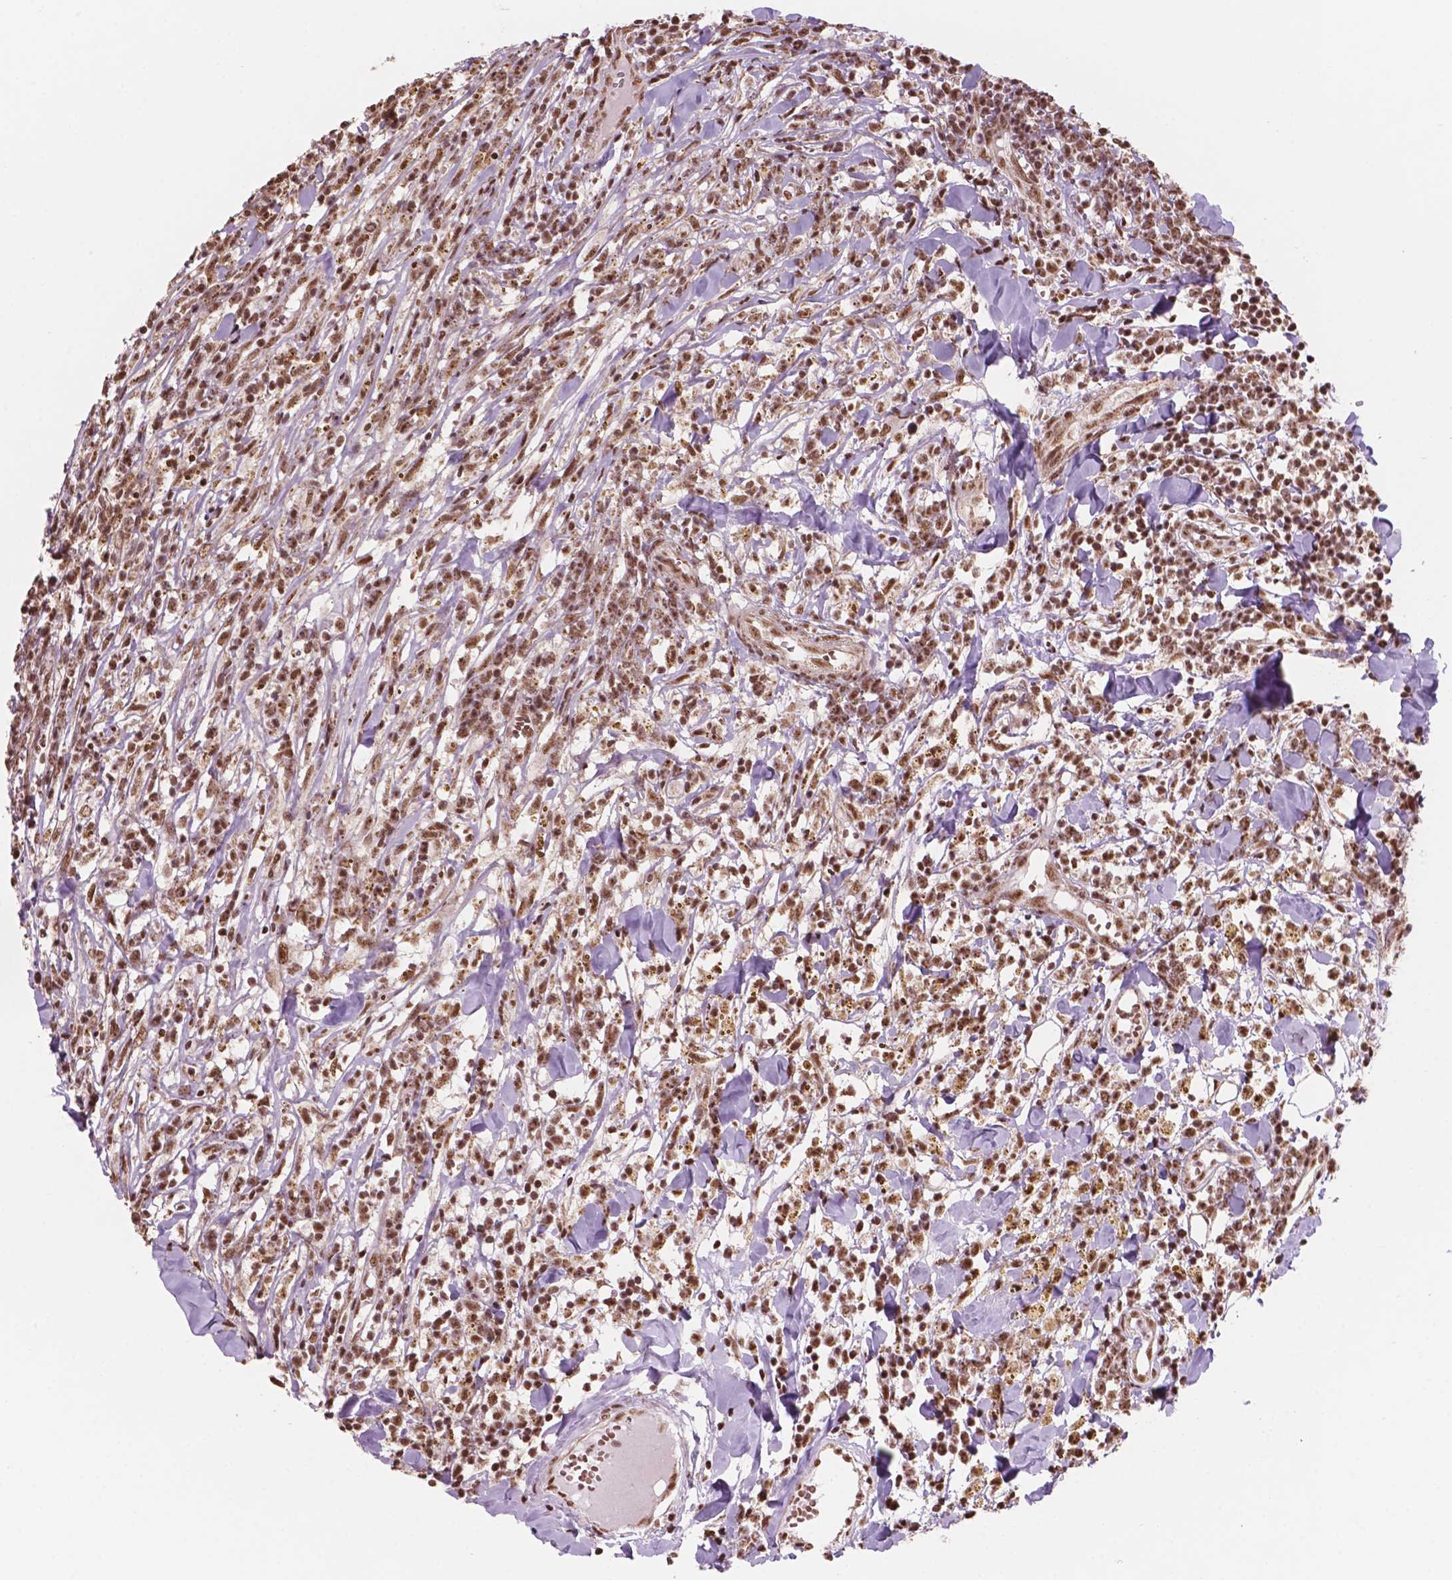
{"staining": {"intensity": "moderate", "quantity": ">75%", "location": "cytoplasmic/membranous,nuclear"}, "tissue": "breast cancer", "cell_type": "Tumor cells", "image_type": "cancer", "snomed": [{"axis": "morphology", "description": "Duct carcinoma"}, {"axis": "topography", "description": "Breast"}], "caption": "Tumor cells display moderate cytoplasmic/membranous and nuclear expression in approximately >75% of cells in breast cancer (intraductal carcinoma).", "gene": "NDUFA10", "patient": {"sex": "female", "age": 30}}